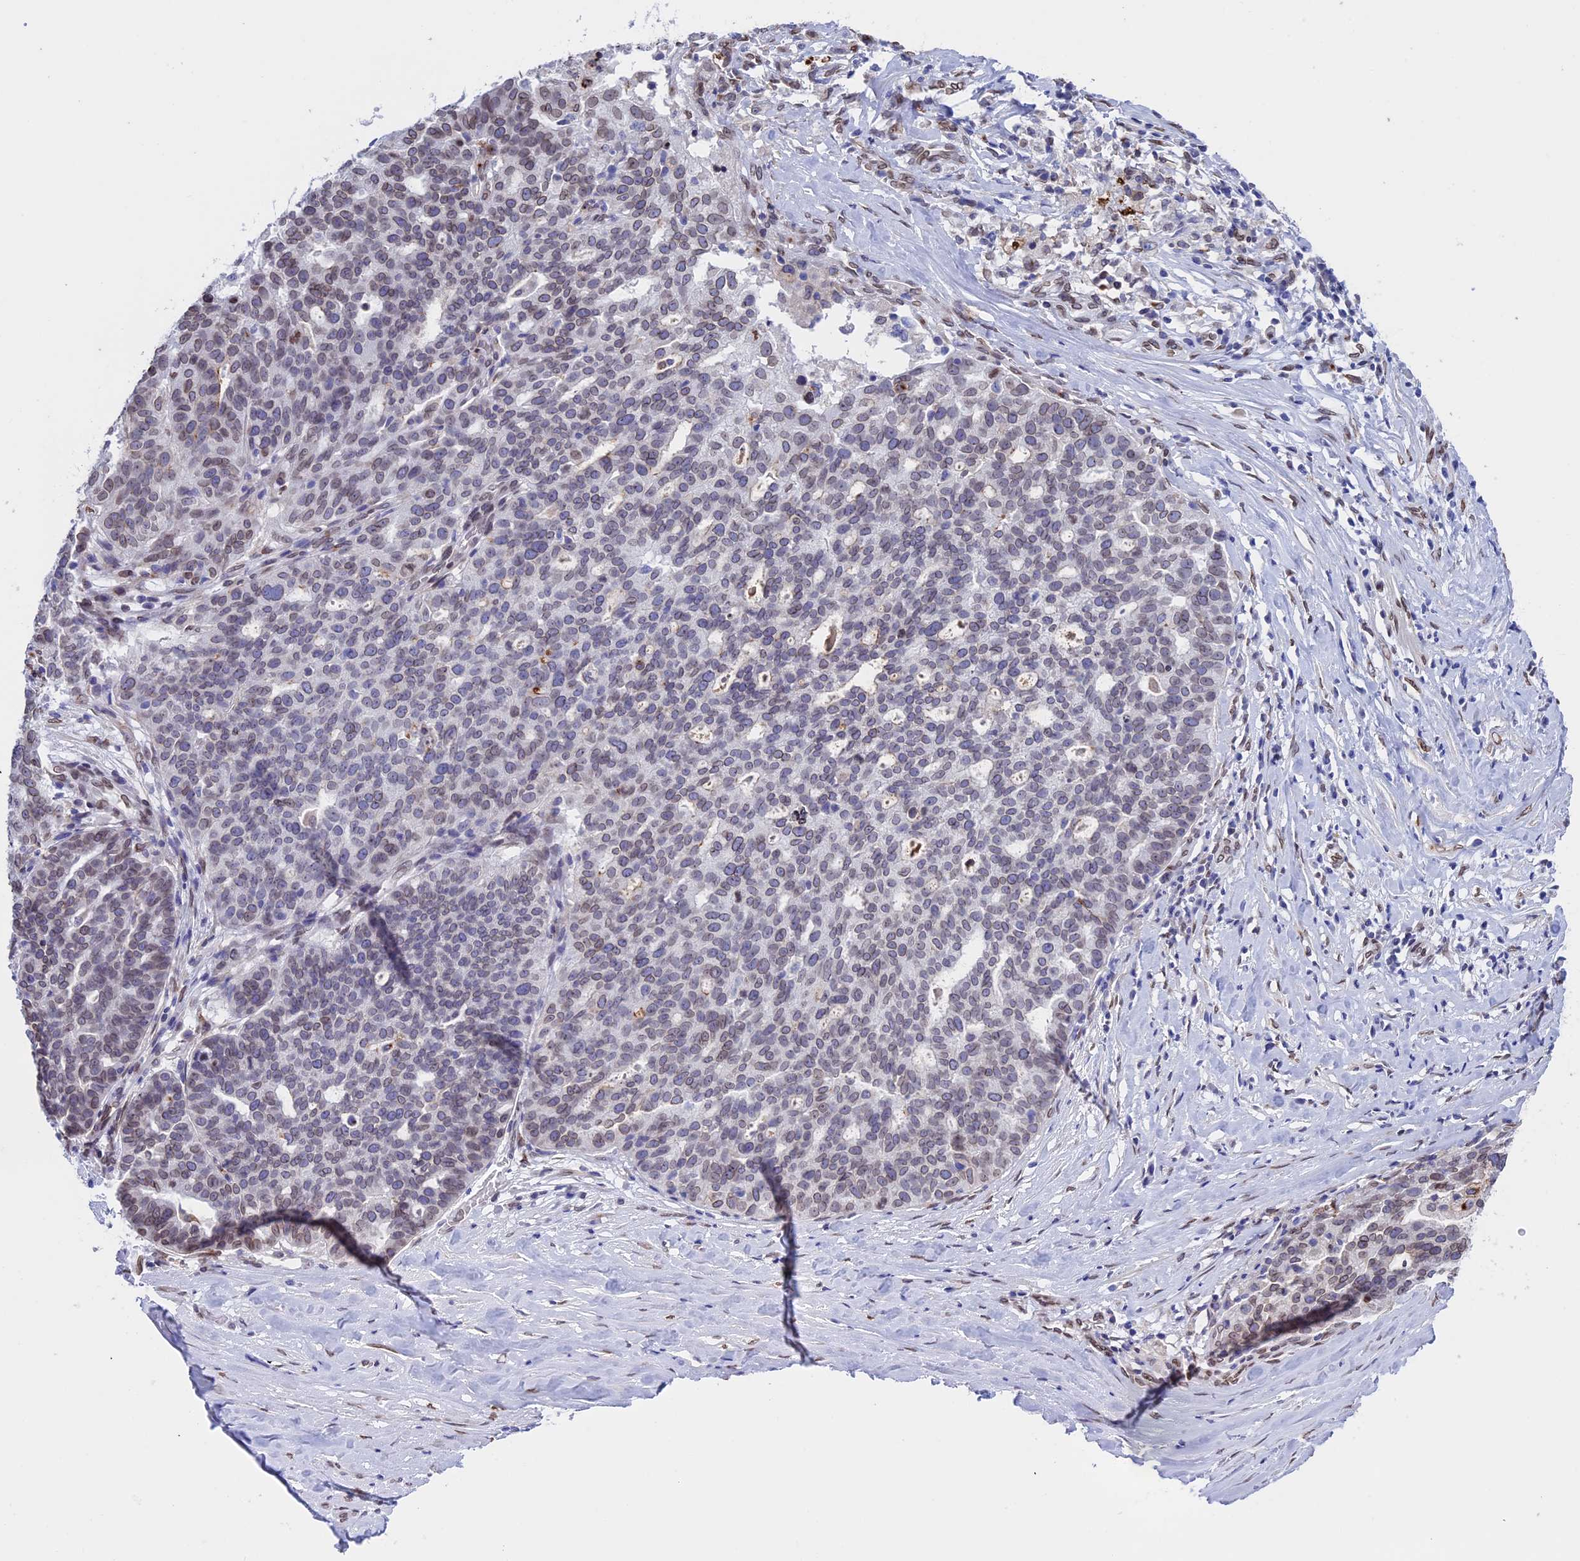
{"staining": {"intensity": "weak", "quantity": "25%-75%", "location": "cytoplasmic/membranous,nuclear"}, "tissue": "ovarian cancer", "cell_type": "Tumor cells", "image_type": "cancer", "snomed": [{"axis": "morphology", "description": "Cystadenocarcinoma, serous, NOS"}, {"axis": "topography", "description": "Ovary"}], "caption": "This histopathology image demonstrates ovarian cancer (serous cystadenocarcinoma) stained with immunohistochemistry (IHC) to label a protein in brown. The cytoplasmic/membranous and nuclear of tumor cells show weak positivity for the protein. Nuclei are counter-stained blue.", "gene": "TMPRSS7", "patient": {"sex": "female", "age": 59}}